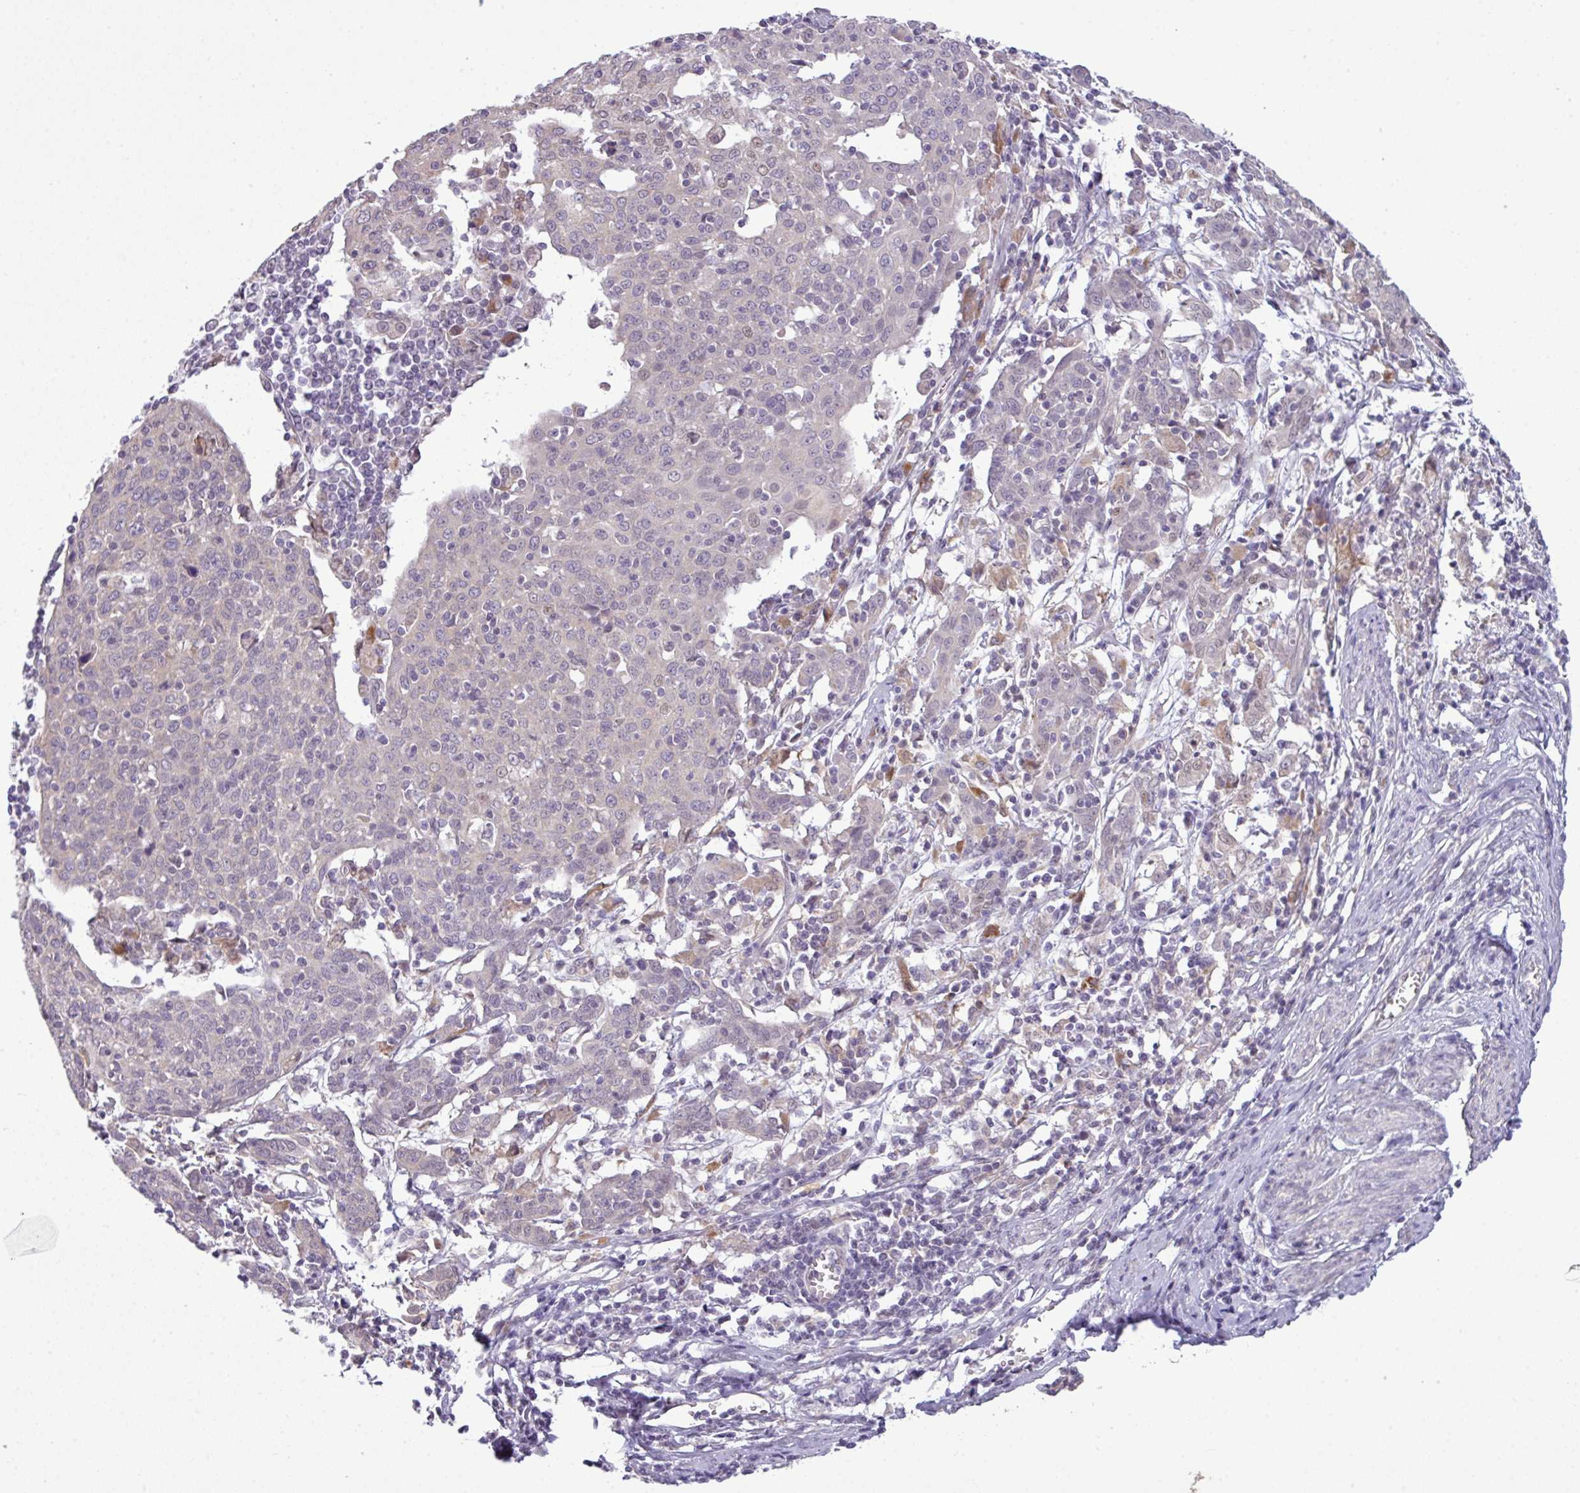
{"staining": {"intensity": "negative", "quantity": "none", "location": "none"}, "tissue": "cervical cancer", "cell_type": "Tumor cells", "image_type": "cancer", "snomed": [{"axis": "morphology", "description": "Squamous cell carcinoma, NOS"}, {"axis": "topography", "description": "Cervix"}], "caption": "Tumor cells are negative for protein expression in human squamous cell carcinoma (cervical). (DAB IHC with hematoxylin counter stain).", "gene": "ZNF217", "patient": {"sex": "female", "age": 67}}